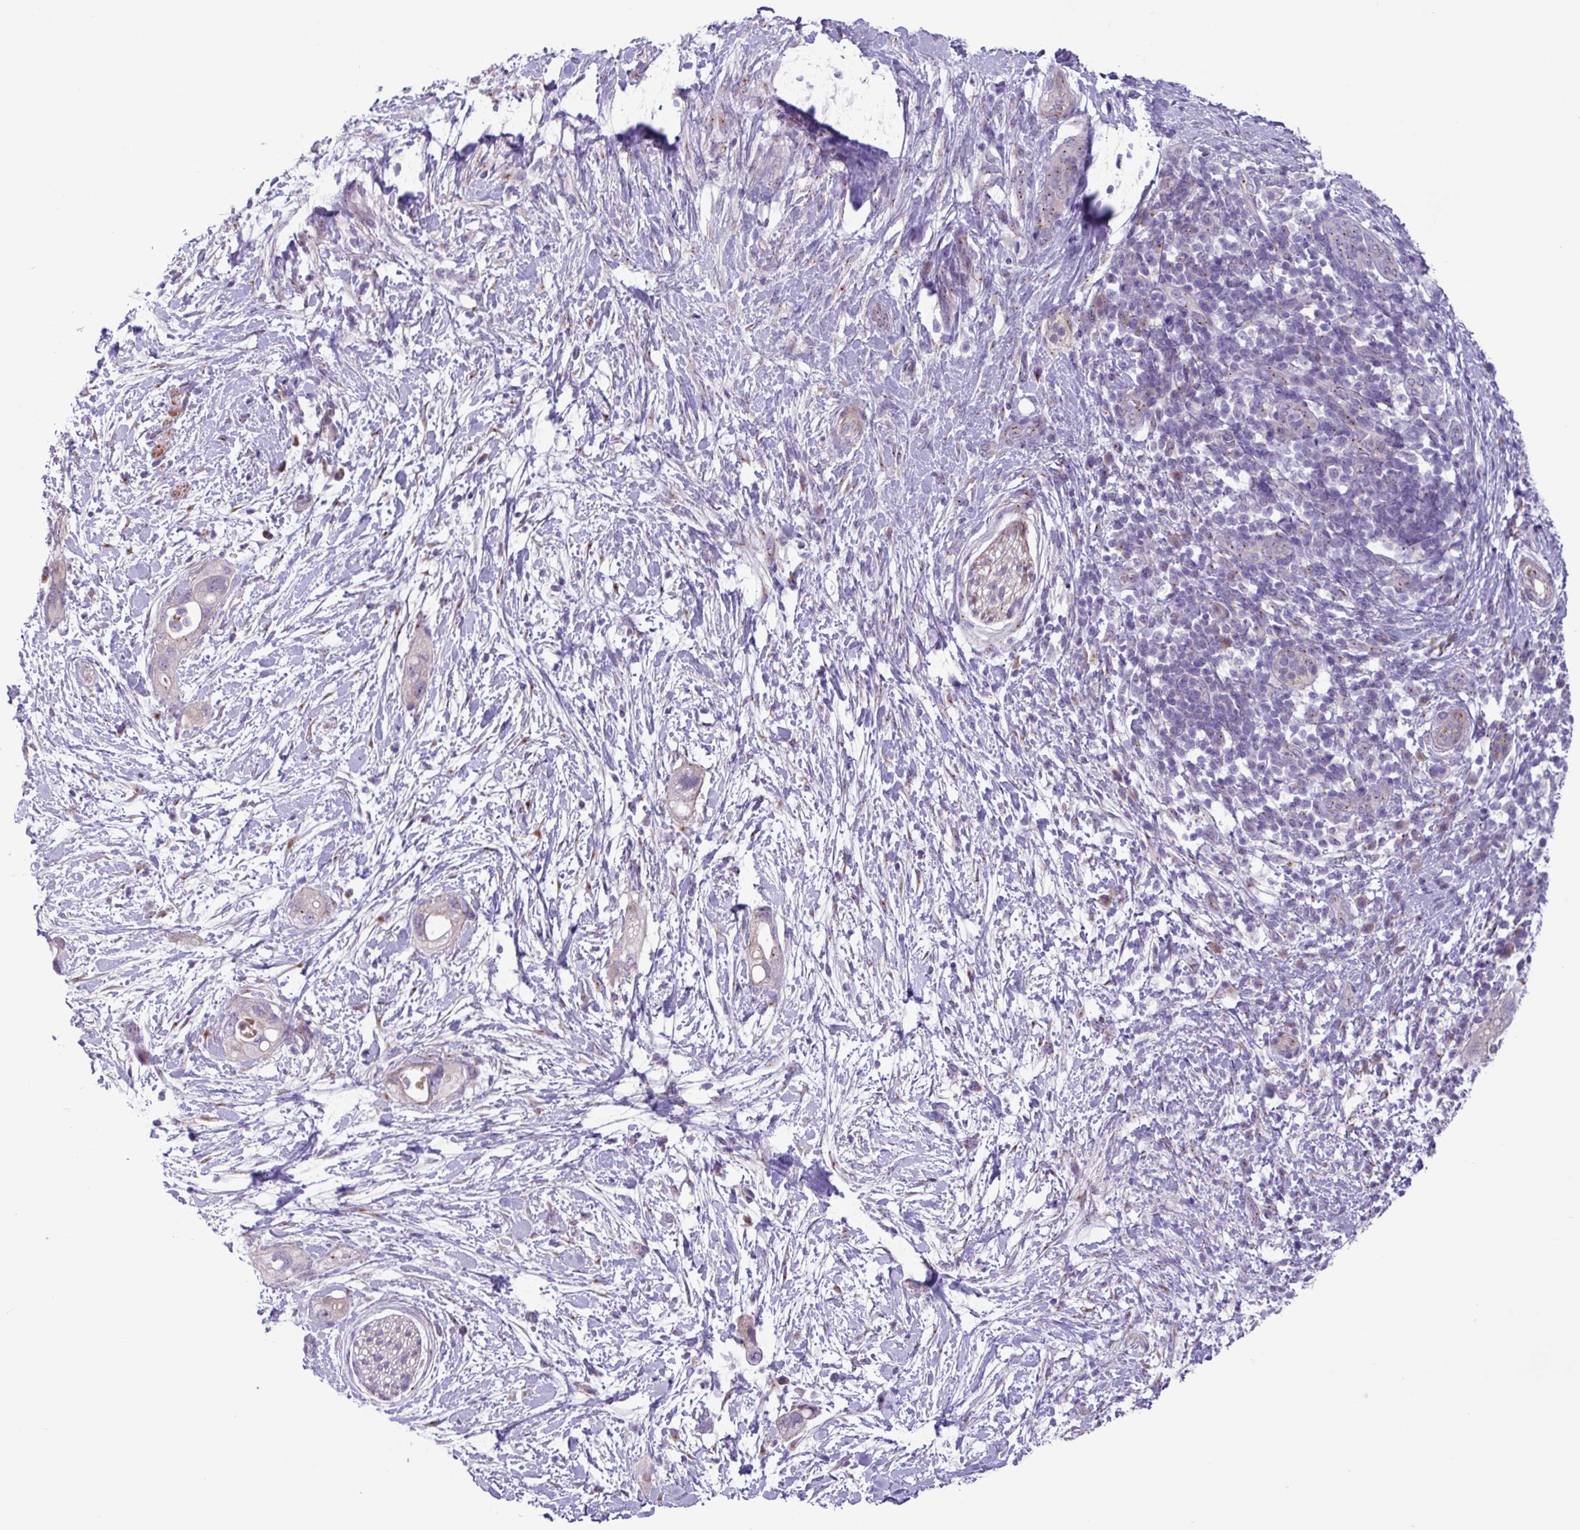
{"staining": {"intensity": "negative", "quantity": "none", "location": "none"}, "tissue": "pancreatic cancer", "cell_type": "Tumor cells", "image_type": "cancer", "snomed": [{"axis": "morphology", "description": "Adenocarcinoma, NOS"}, {"axis": "topography", "description": "Pancreas"}], "caption": "High magnification brightfield microscopy of pancreatic cancer stained with DAB (3,3'-diaminobenzidine) (brown) and counterstained with hematoxylin (blue): tumor cells show no significant staining.", "gene": "SPINK8", "patient": {"sex": "female", "age": 72}}